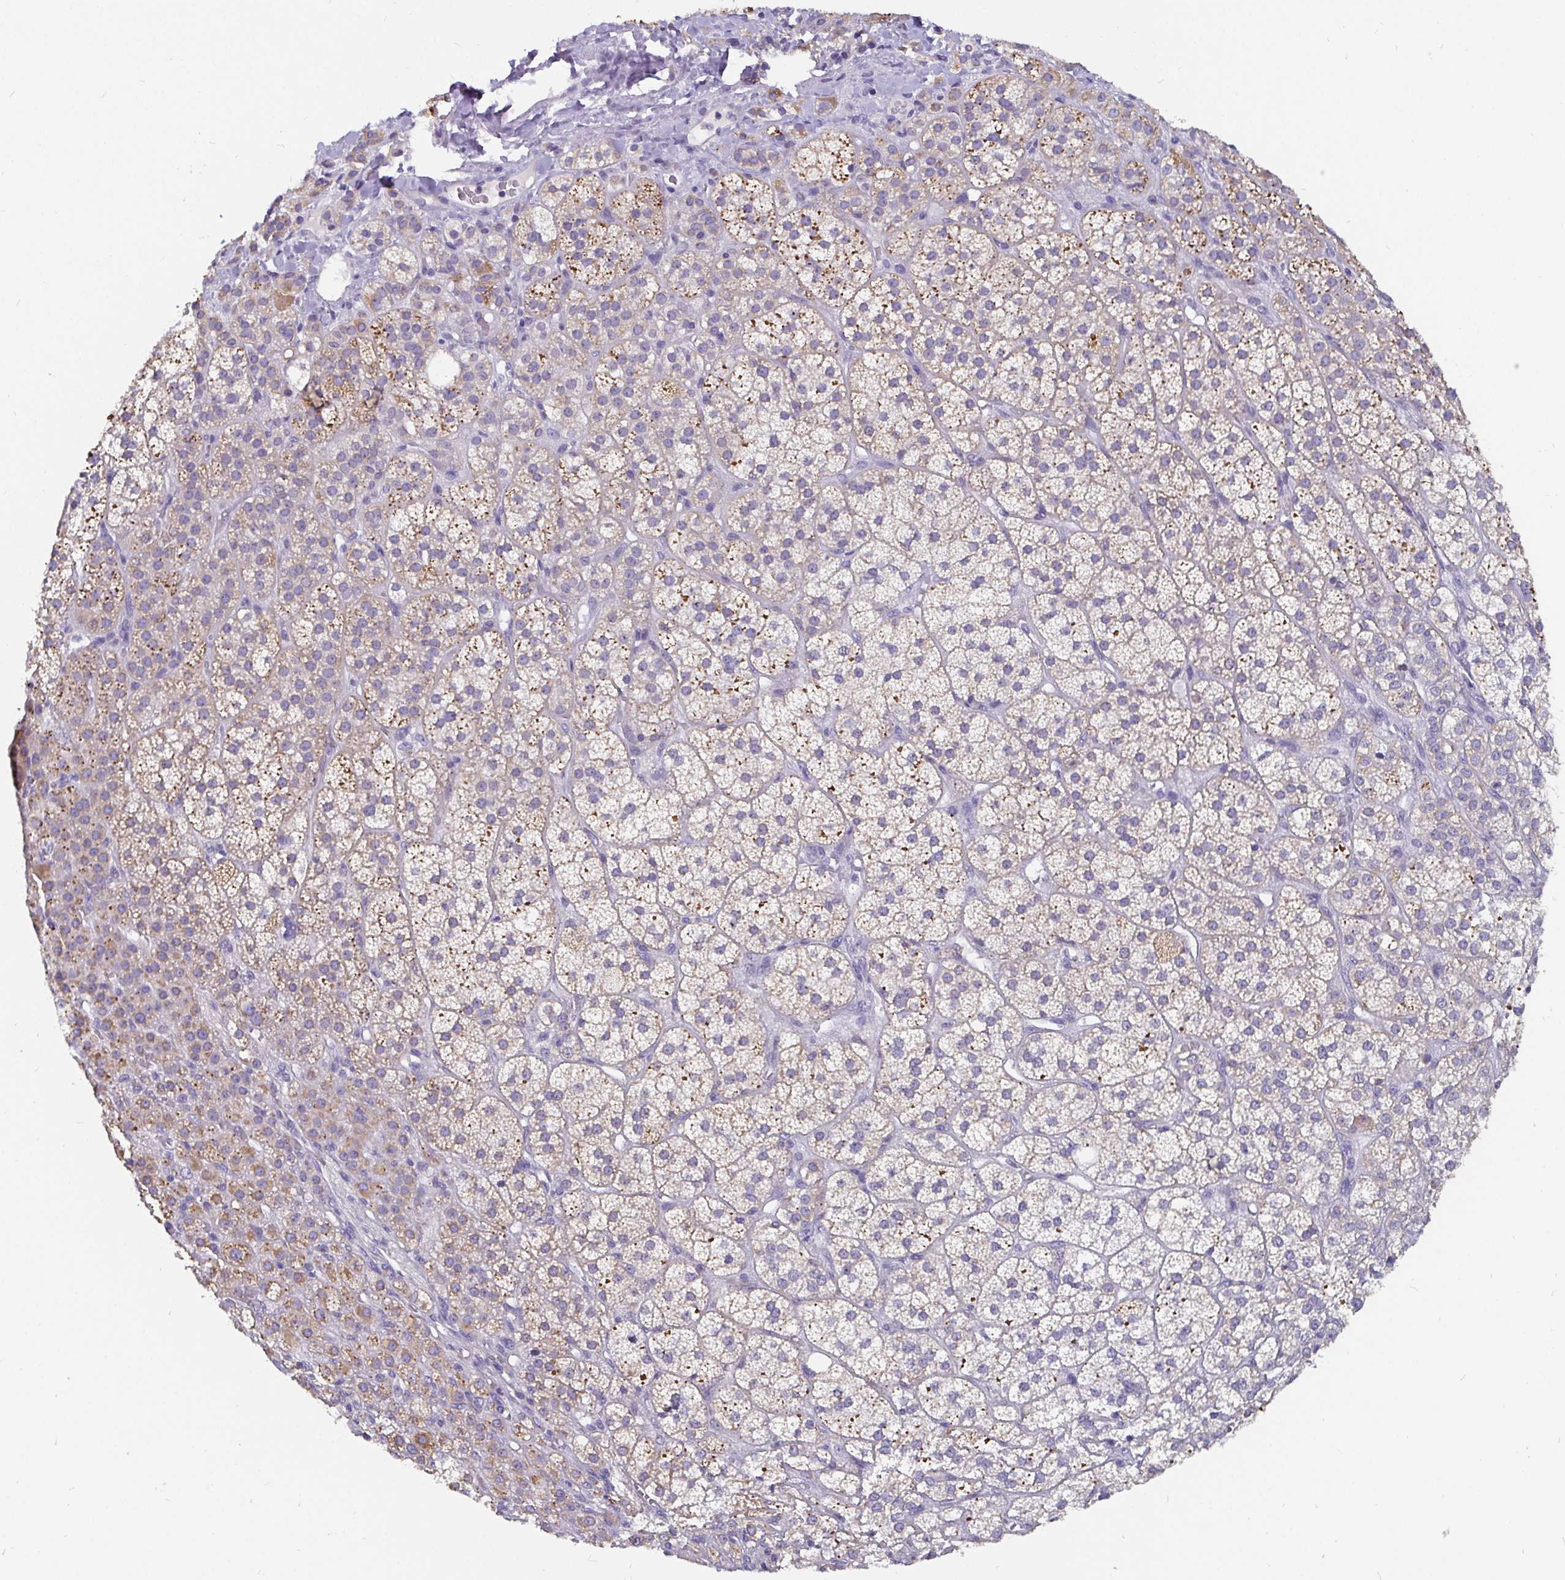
{"staining": {"intensity": "moderate", "quantity": "25%-75%", "location": "cytoplasmic/membranous"}, "tissue": "adrenal gland", "cell_type": "Glandular cells", "image_type": "normal", "snomed": [{"axis": "morphology", "description": "Normal tissue, NOS"}, {"axis": "topography", "description": "Adrenal gland"}], "caption": "Brown immunohistochemical staining in benign human adrenal gland reveals moderate cytoplasmic/membranous positivity in approximately 25%-75% of glandular cells.", "gene": "ADAMTS6", "patient": {"sex": "female", "age": 60}}